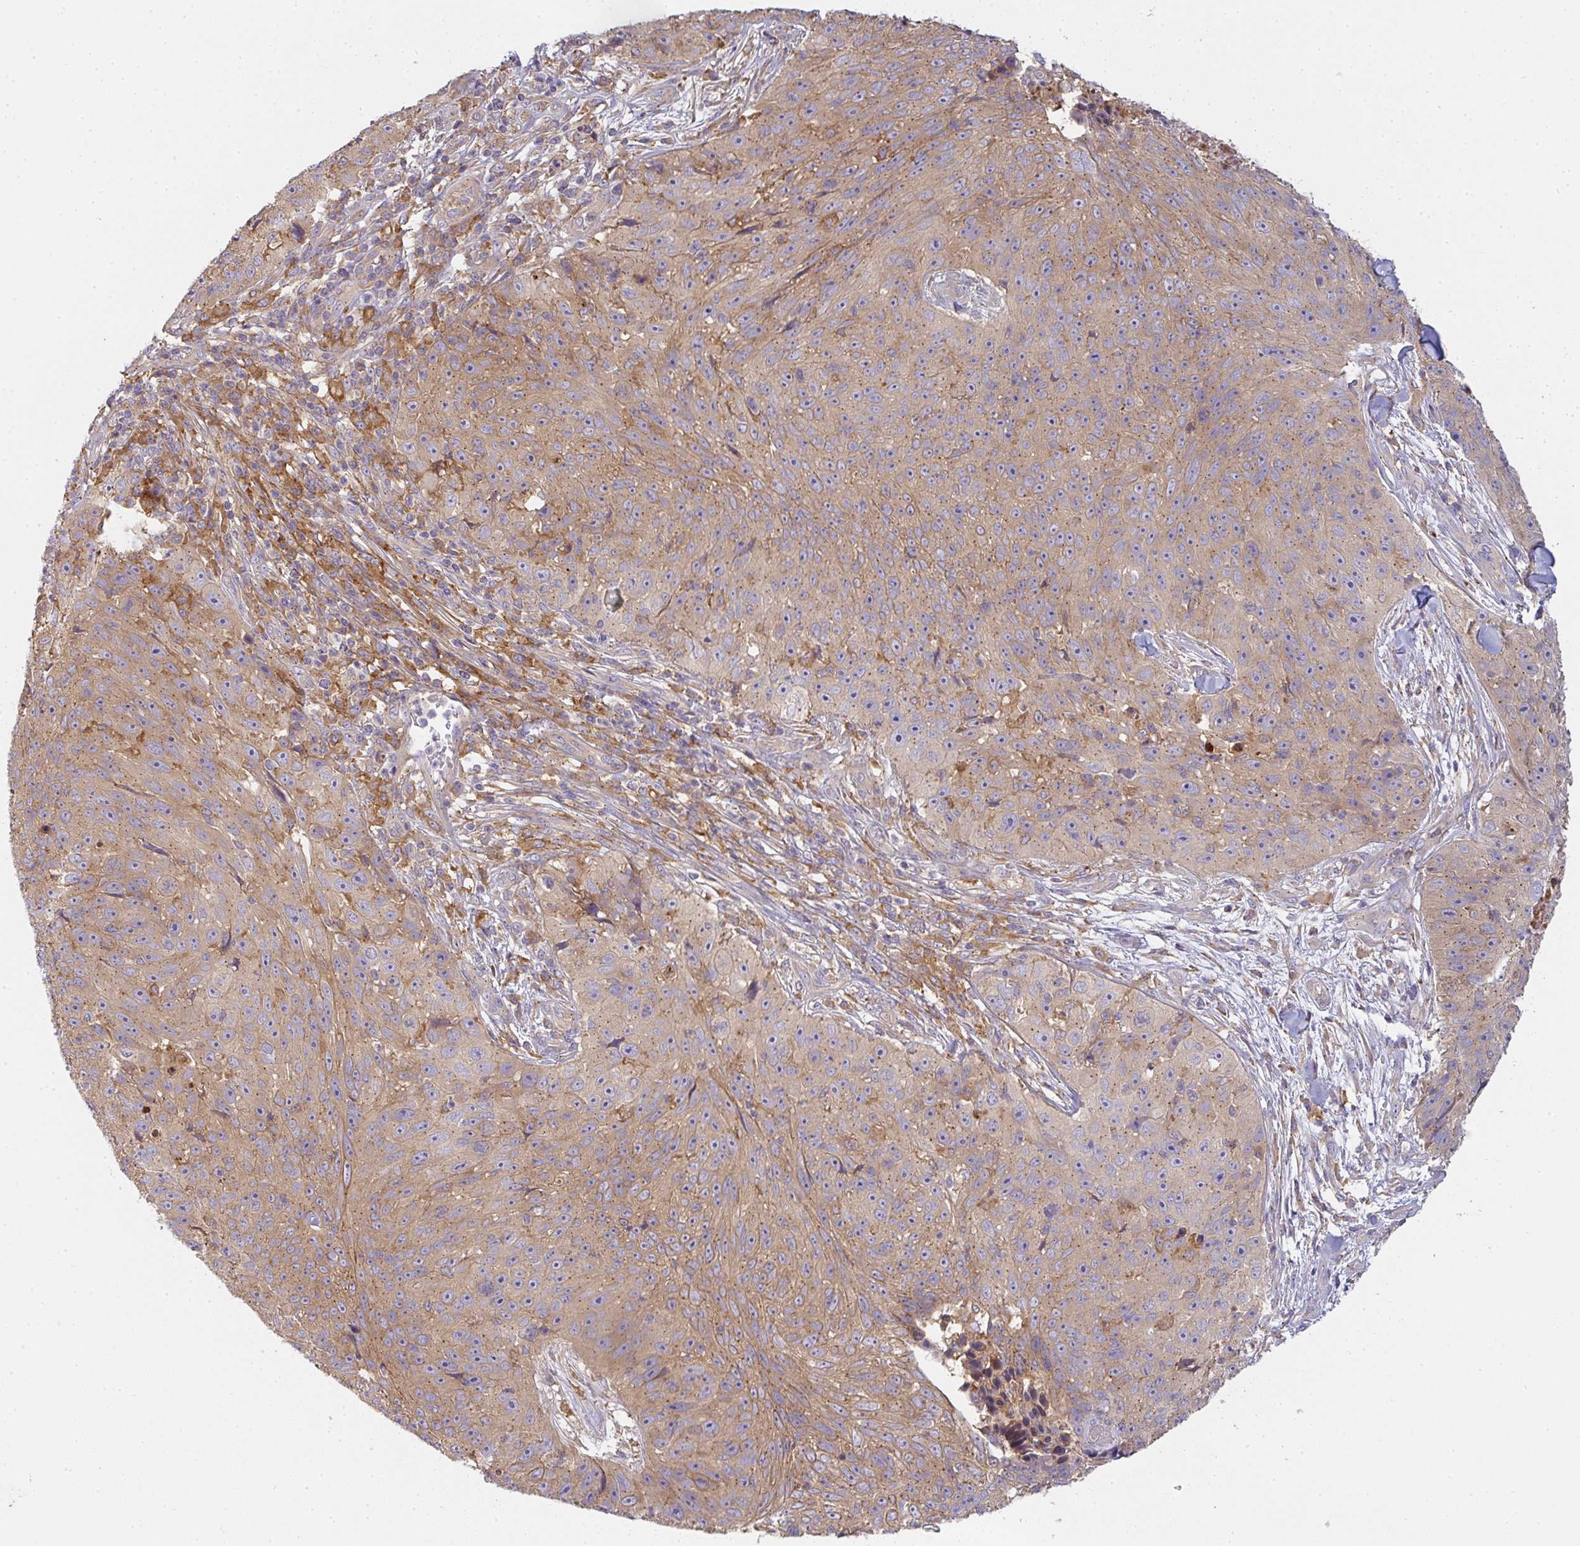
{"staining": {"intensity": "weak", "quantity": ">75%", "location": "cytoplasmic/membranous"}, "tissue": "skin cancer", "cell_type": "Tumor cells", "image_type": "cancer", "snomed": [{"axis": "morphology", "description": "Squamous cell carcinoma, NOS"}, {"axis": "topography", "description": "Skin"}], "caption": "There is low levels of weak cytoplasmic/membranous staining in tumor cells of skin cancer (squamous cell carcinoma), as demonstrated by immunohistochemical staining (brown color).", "gene": "SNX5", "patient": {"sex": "female", "age": 87}}